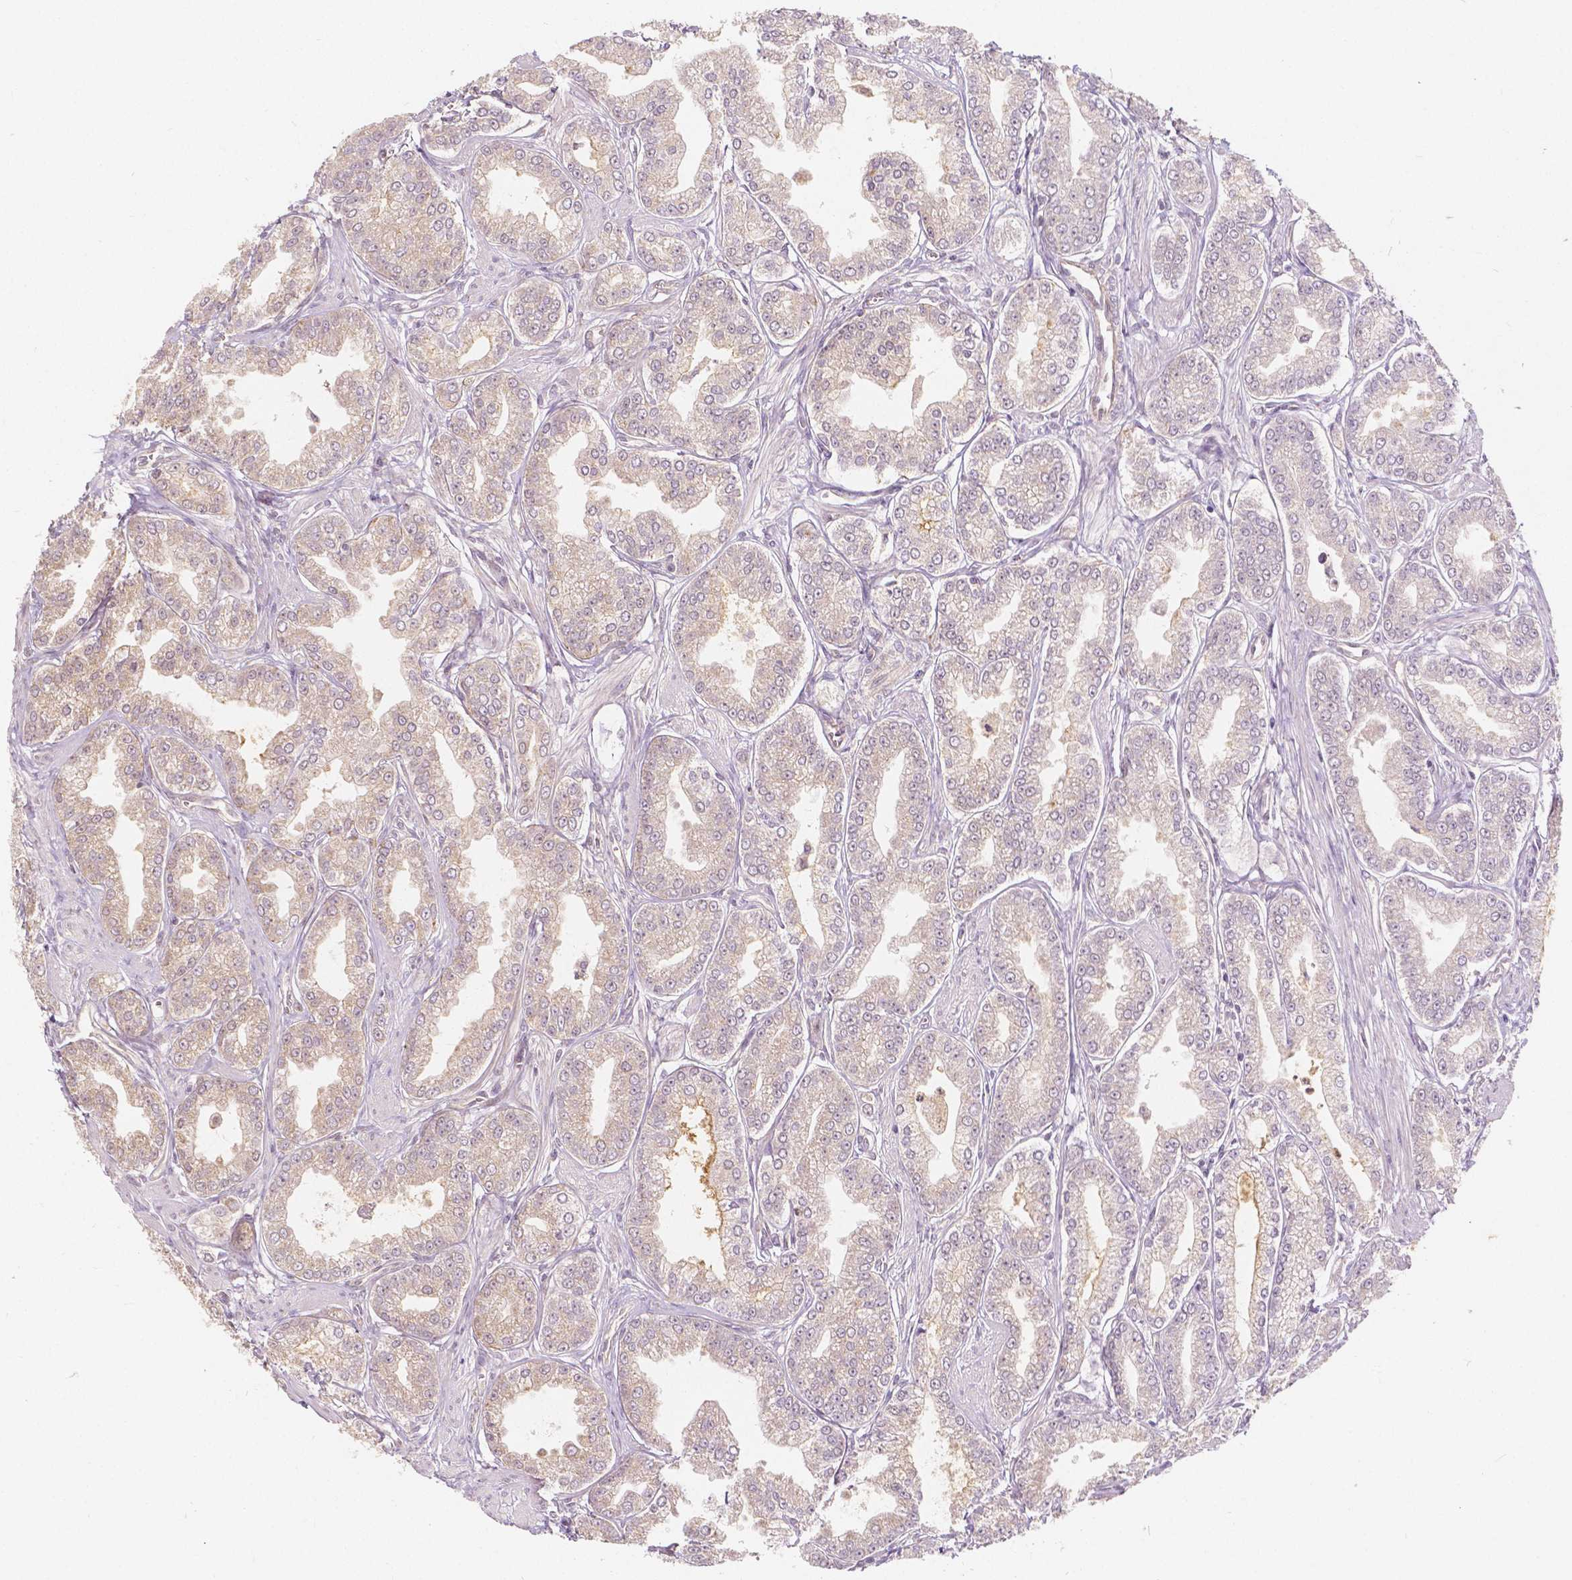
{"staining": {"intensity": "weak", "quantity": "<25%", "location": "cytoplasmic/membranous"}, "tissue": "prostate cancer", "cell_type": "Tumor cells", "image_type": "cancer", "snomed": [{"axis": "morphology", "description": "Adenocarcinoma, NOS"}, {"axis": "topography", "description": "Prostate"}], "caption": "Immunohistochemistry micrograph of human prostate cancer (adenocarcinoma) stained for a protein (brown), which exhibits no positivity in tumor cells.", "gene": "NAPRT", "patient": {"sex": "male", "age": 71}}